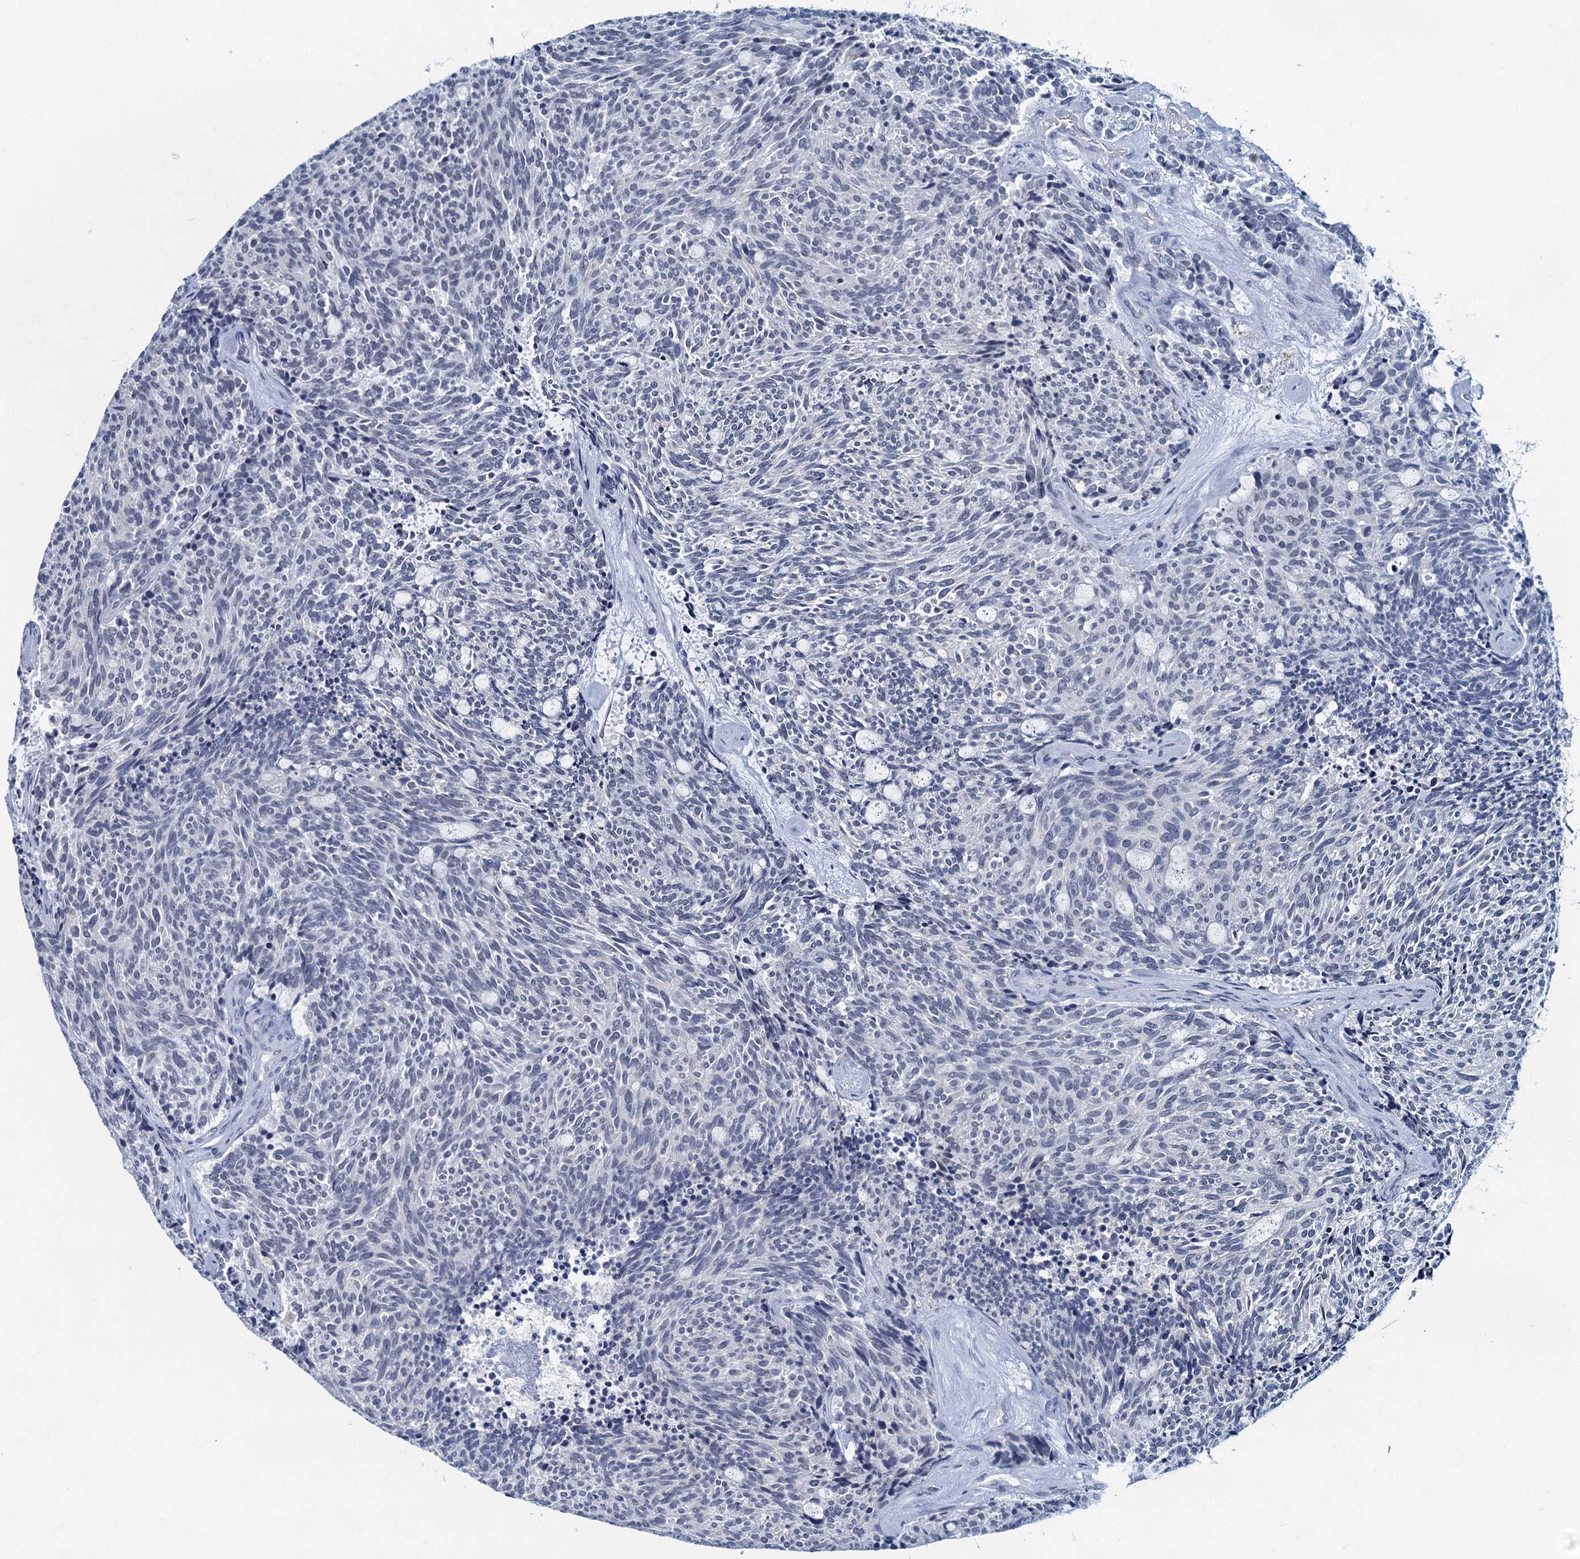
{"staining": {"intensity": "negative", "quantity": "none", "location": "none"}, "tissue": "carcinoid", "cell_type": "Tumor cells", "image_type": "cancer", "snomed": [{"axis": "morphology", "description": "Carcinoid, malignant, NOS"}, {"axis": "topography", "description": "Pancreas"}], "caption": "Tumor cells show no significant protein expression in carcinoid. (Immunohistochemistry (ihc), brightfield microscopy, high magnification).", "gene": "HAPSTR1", "patient": {"sex": "female", "age": 54}}